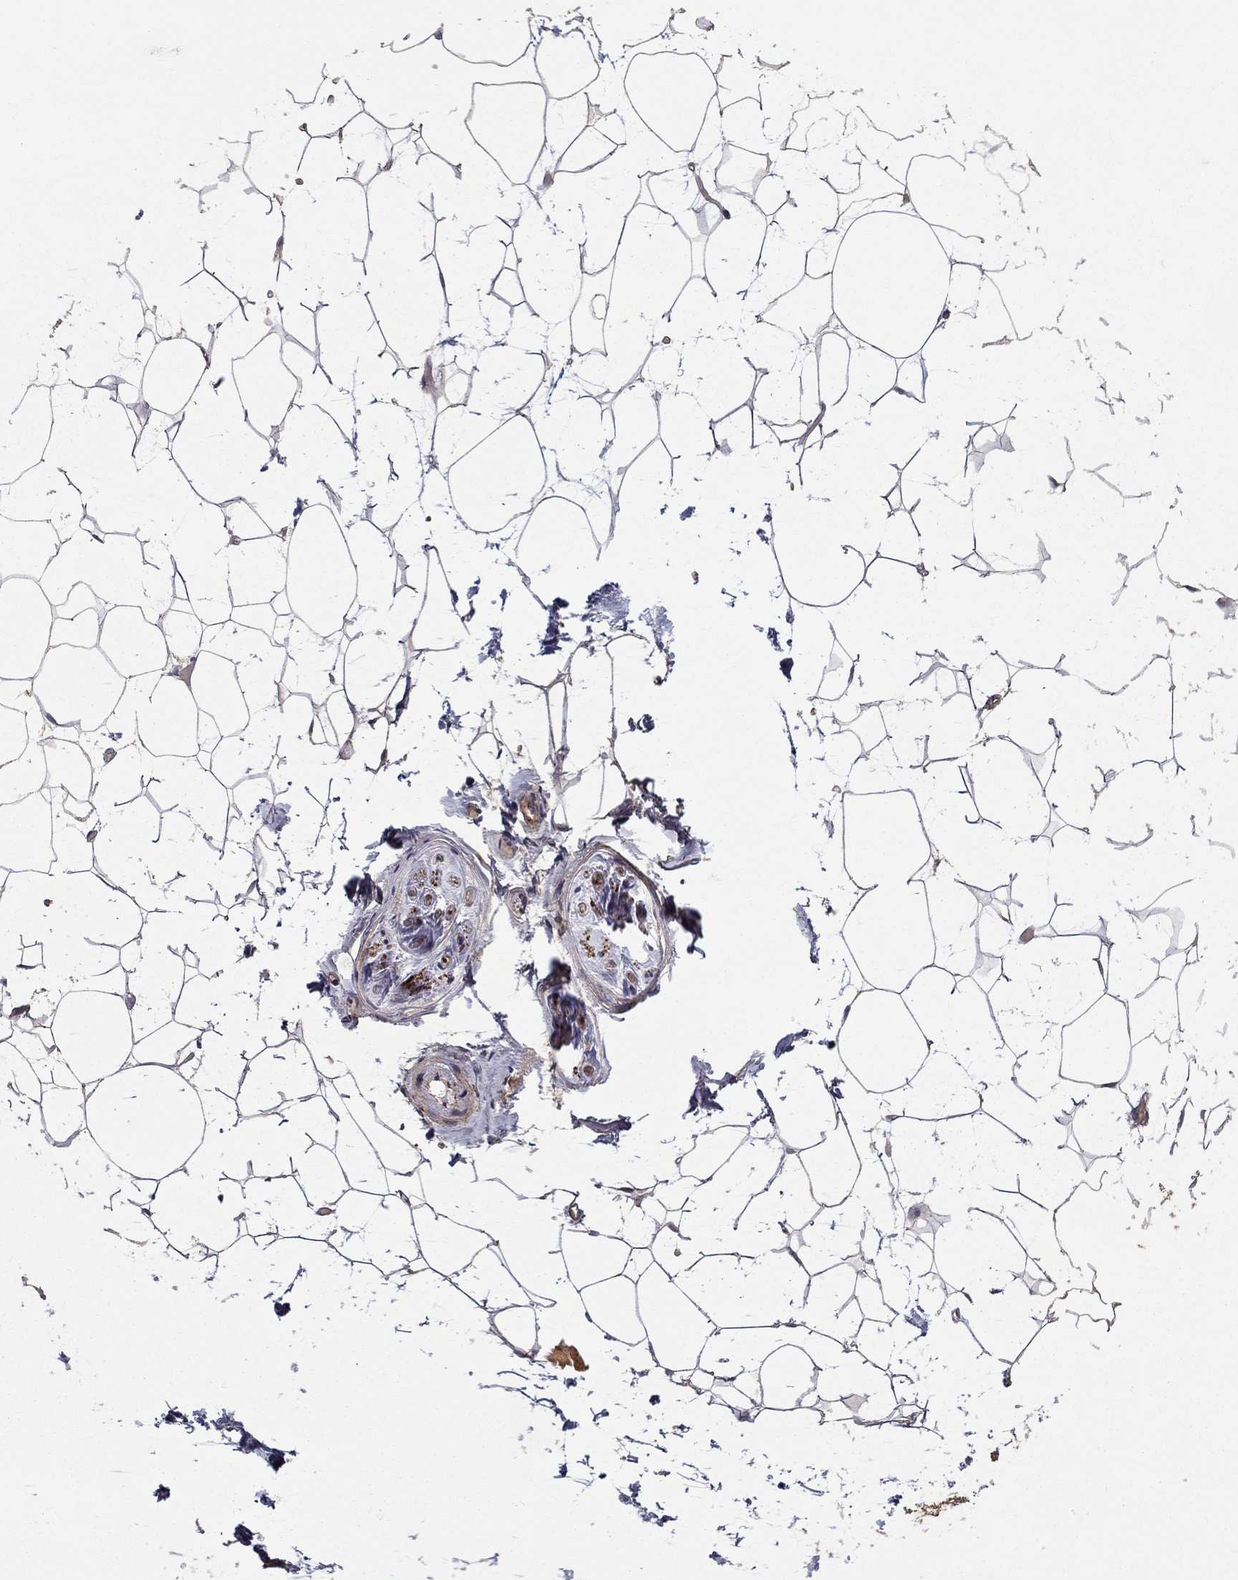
{"staining": {"intensity": "negative", "quantity": "none", "location": "none"}, "tissue": "adipose tissue", "cell_type": "Adipocytes", "image_type": "normal", "snomed": [{"axis": "morphology", "description": "Normal tissue, NOS"}, {"axis": "topography", "description": "Skin"}, {"axis": "topography", "description": "Peripheral nerve tissue"}], "caption": "DAB (3,3'-diaminobenzidine) immunohistochemical staining of unremarkable human adipose tissue reveals no significant expression in adipocytes.", "gene": "BMERB1", "patient": {"sex": "female", "age": 56}}